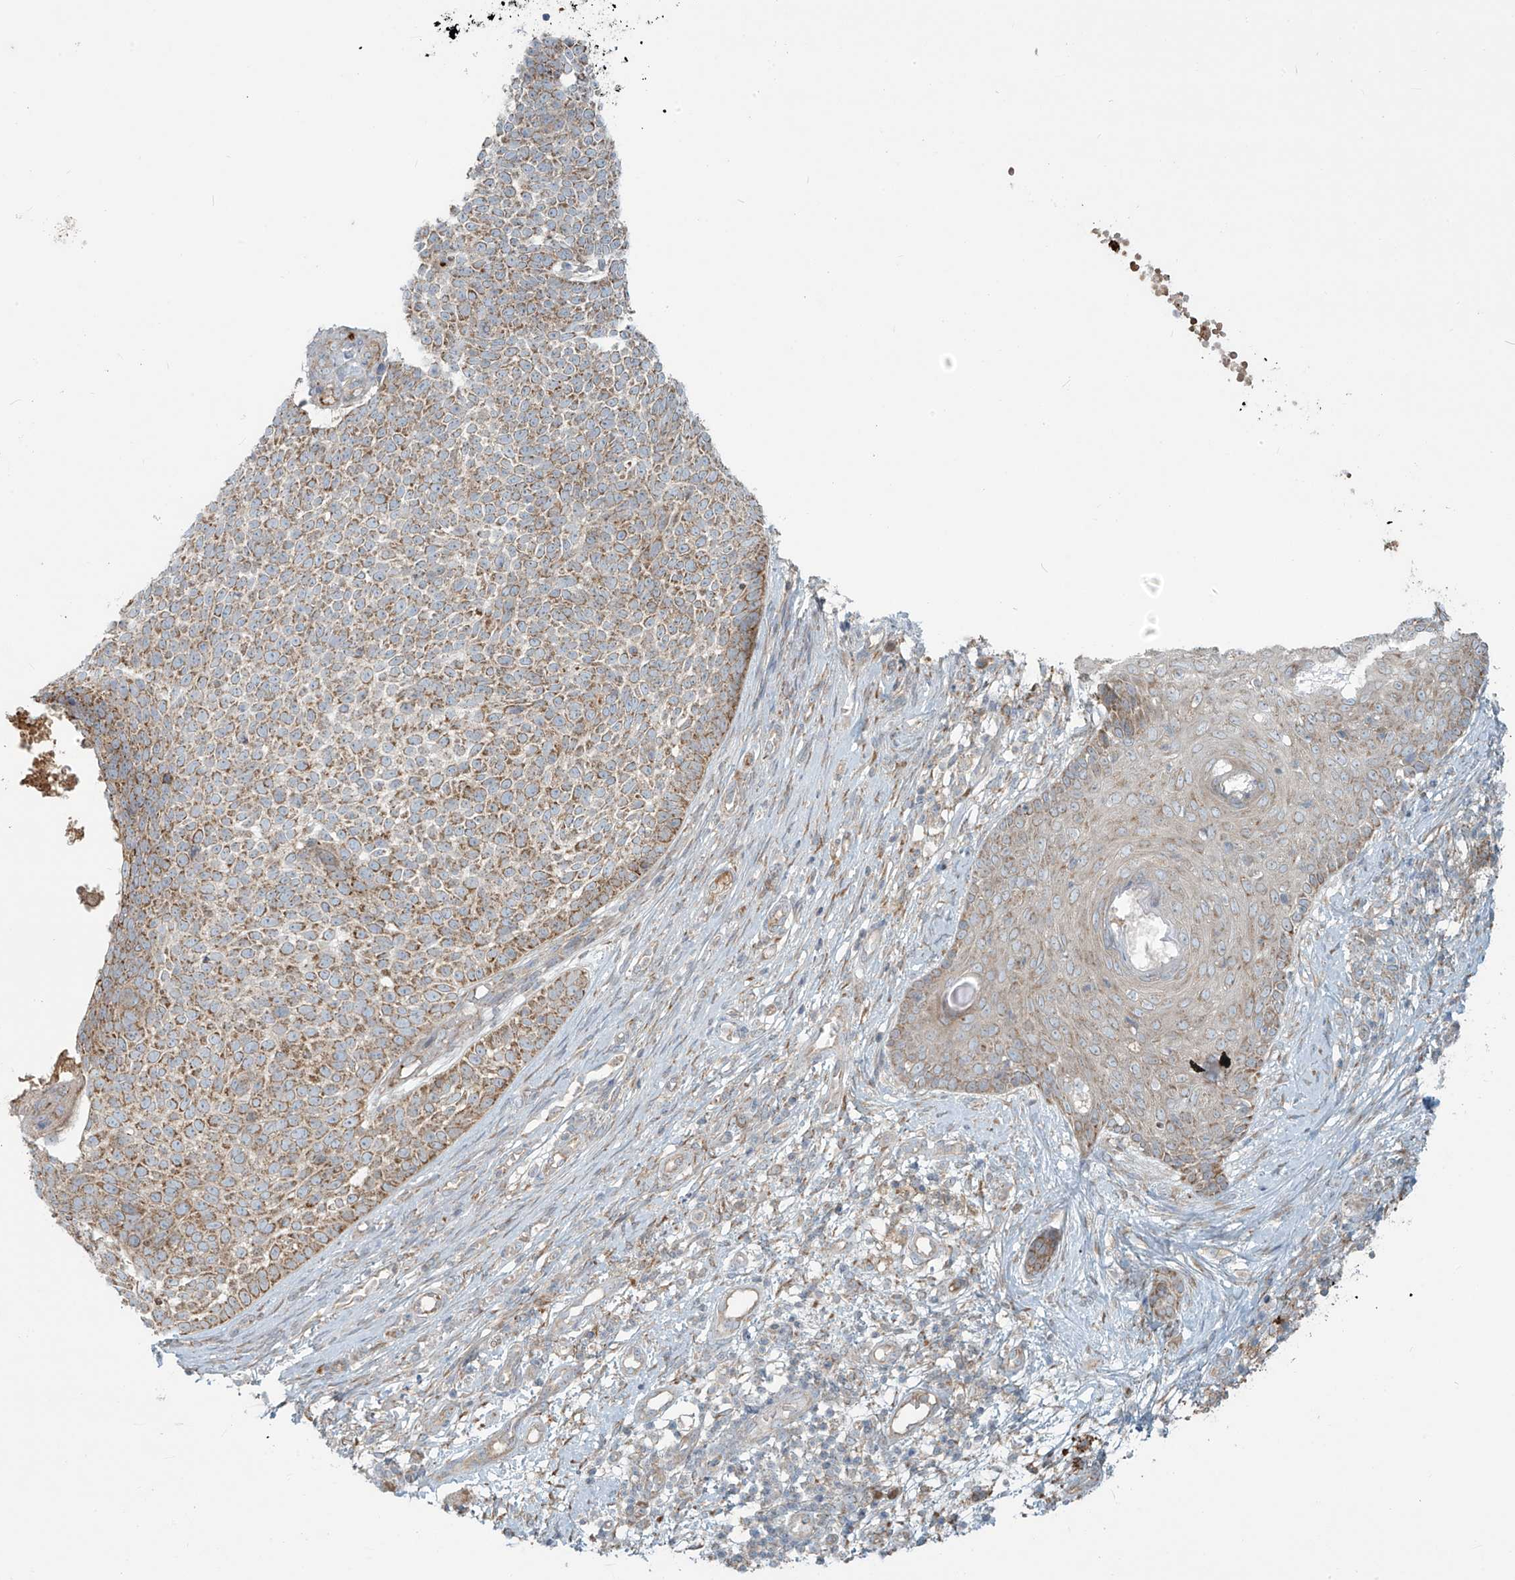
{"staining": {"intensity": "moderate", "quantity": ">75%", "location": "cytoplasmic/membranous"}, "tissue": "skin cancer", "cell_type": "Tumor cells", "image_type": "cancer", "snomed": [{"axis": "morphology", "description": "Basal cell carcinoma"}, {"axis": "topography", "description": "Skin"}], "caption": "Skin basal cell carcinoma stained for a protein displays moderate cytoplasmic/membranous positivity in tumor cells. (DAB IHC with brightfield microscopy, high magnification).", "gene": "LZTS3", "patient": {"sex": "female", "age": 81}}